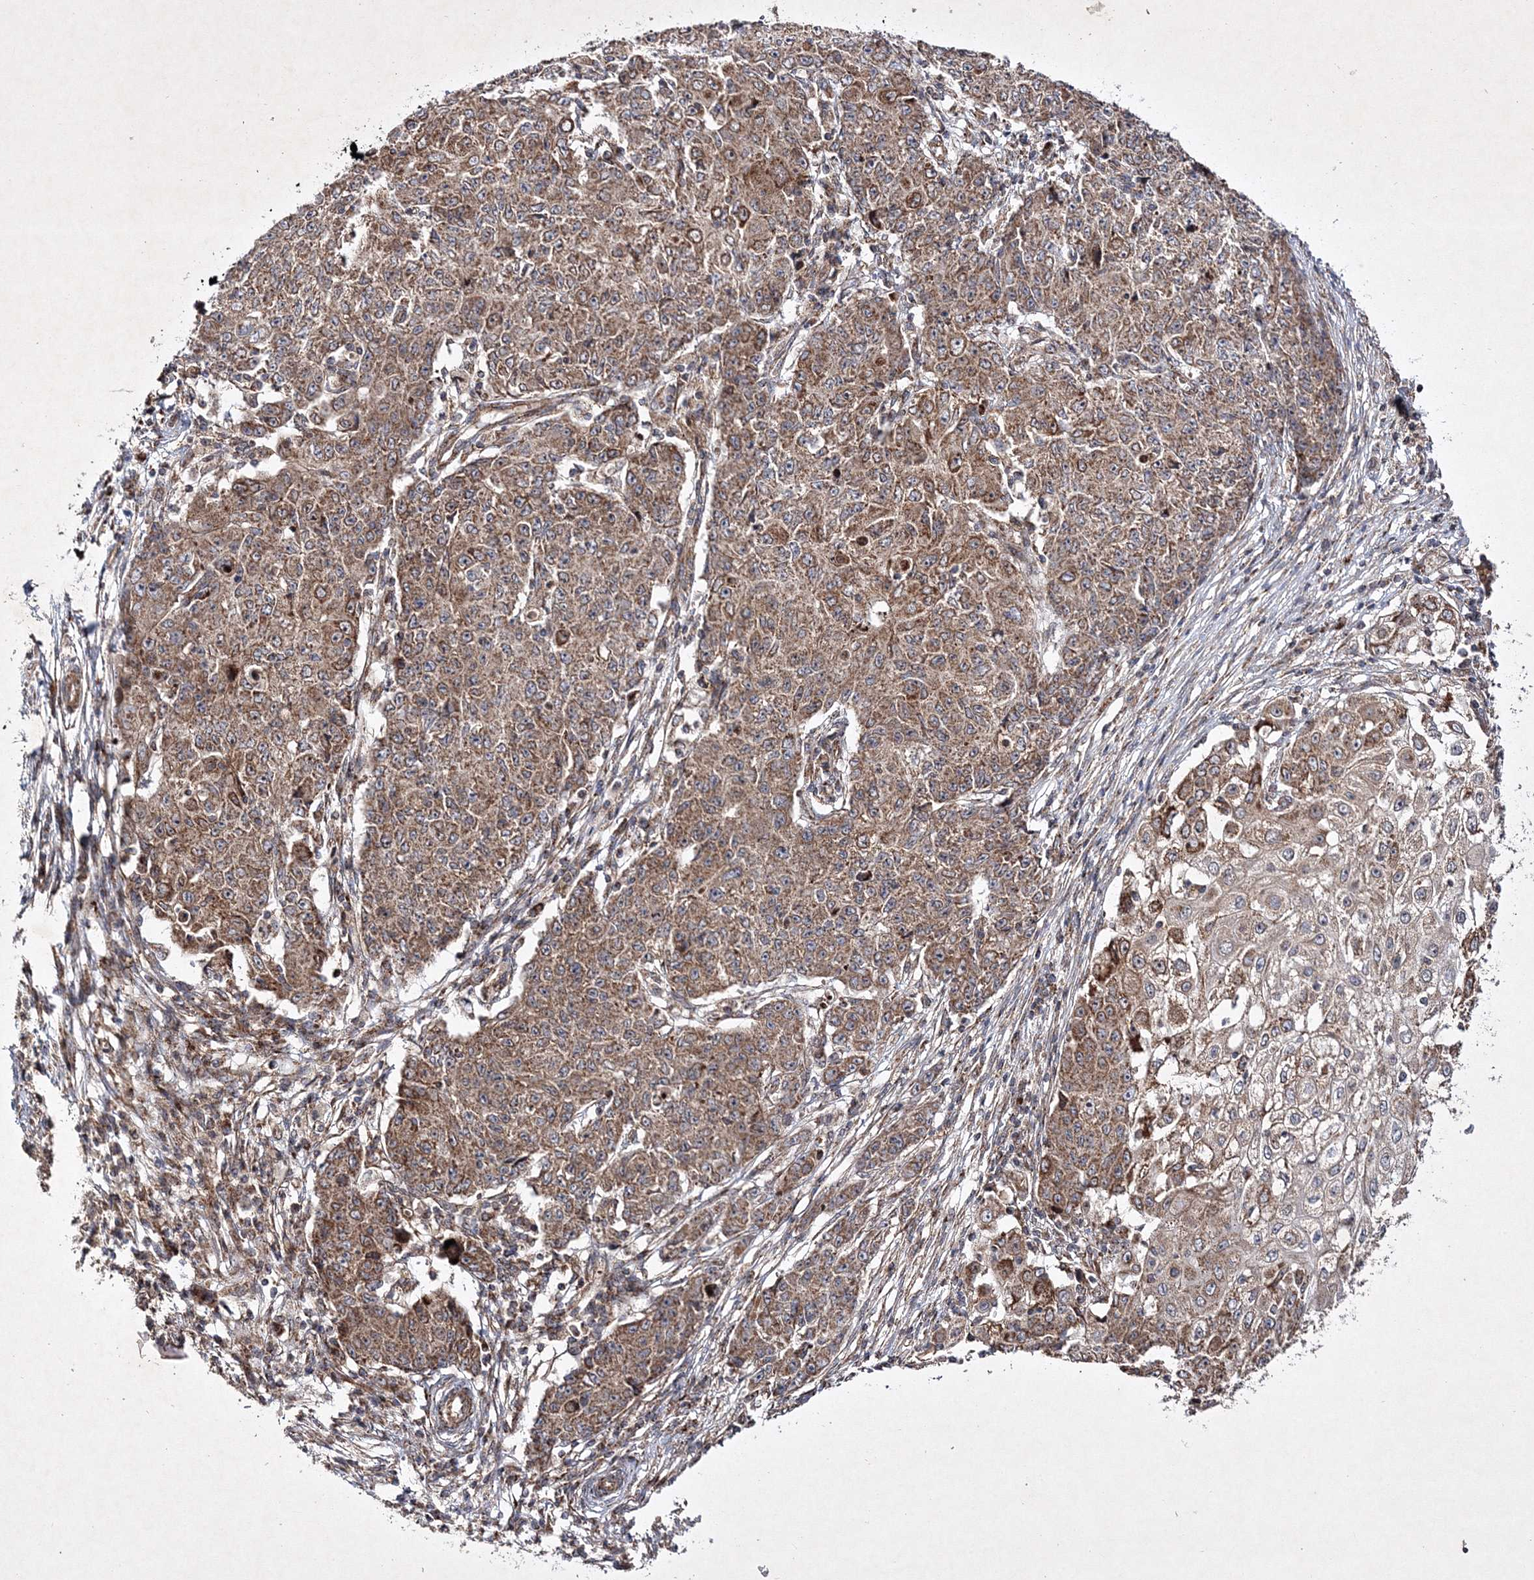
{"staining": {"intensity": "moderate", "quantity": ">75%", "location": "cytoplasmic/membranous"}, "tissue": "ovarian cancer", "cell_type": "Tumor cells", "image_type": "cancer", "snomed": [{"axis": "morphology", "description": "Carcinoma, endometroid"}, {"axis": "topography", "description": "Ovary"}], "caption": "Human ovarian cancer stained for a protein (brown) exhibits moderate cytoplasmic/membranous positive positivity in approximately >75% of tumor cells.", "gene": "SCRN3", "patient": {"sex": "female", "age": 42}}